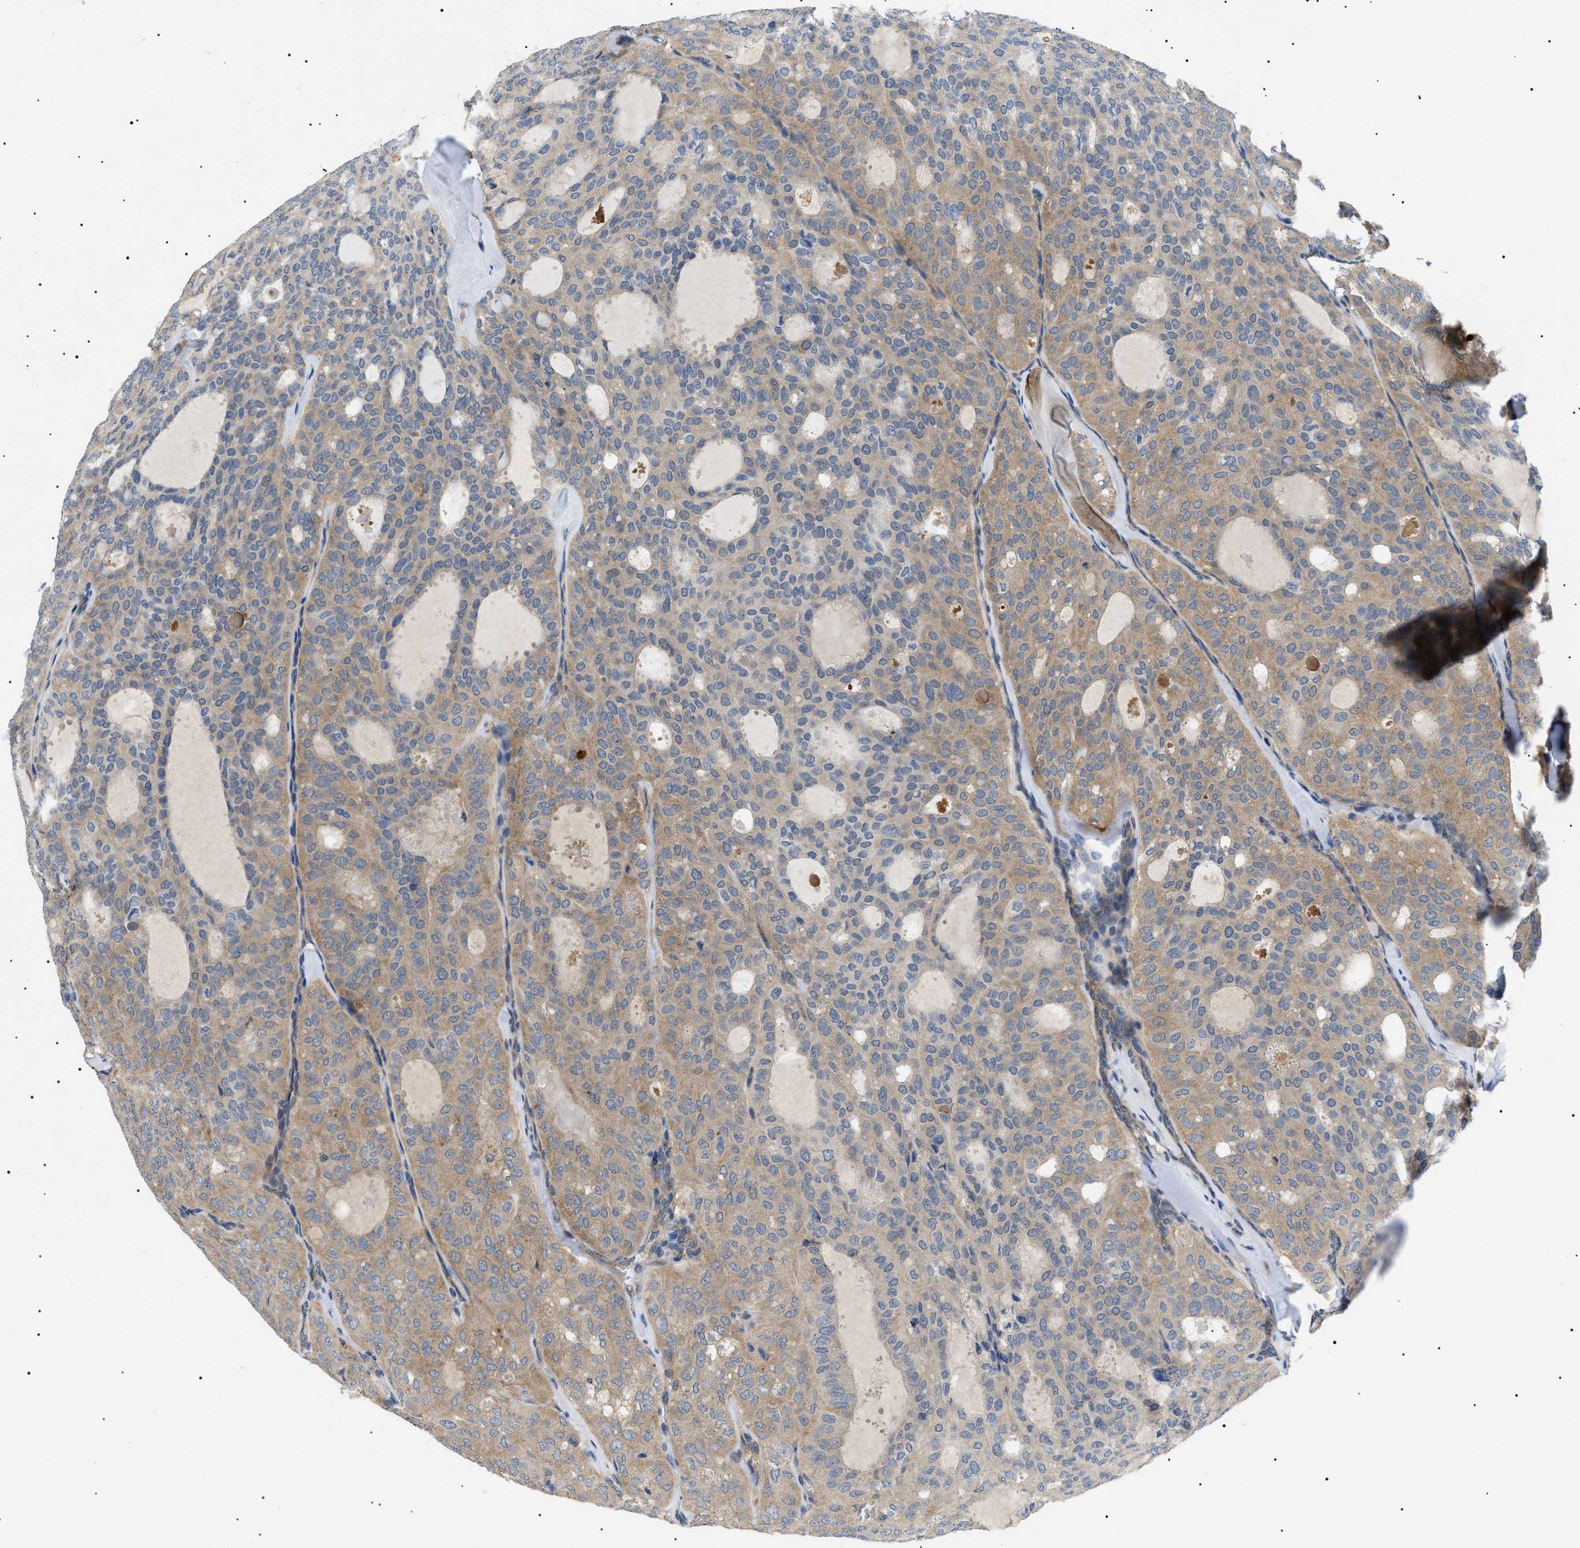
{"staining": {"intensity": "weak", "quantity": ">75%", "location": "cytoplasmic/membranous"}, "tissue": "thyroid cancer", "cell_type": "Tumor cells", "image_type": "cancer", "snomed": [{"axis": "morphology", "description": "Follicular adenoma carcinoma, NOS"}, {"axis": "topography", "description": "Thyroid gland"}], "caption": "Tumor cells show weak cytoplasmic/membranous staining in approximately >75% of cells in thyroid follicular adenoma carcinoma. The protein is shown in brown color, while the nuclei are stained blue.", "gene": "RIPK1", "patient": {"sex": "male", "age": 75}}